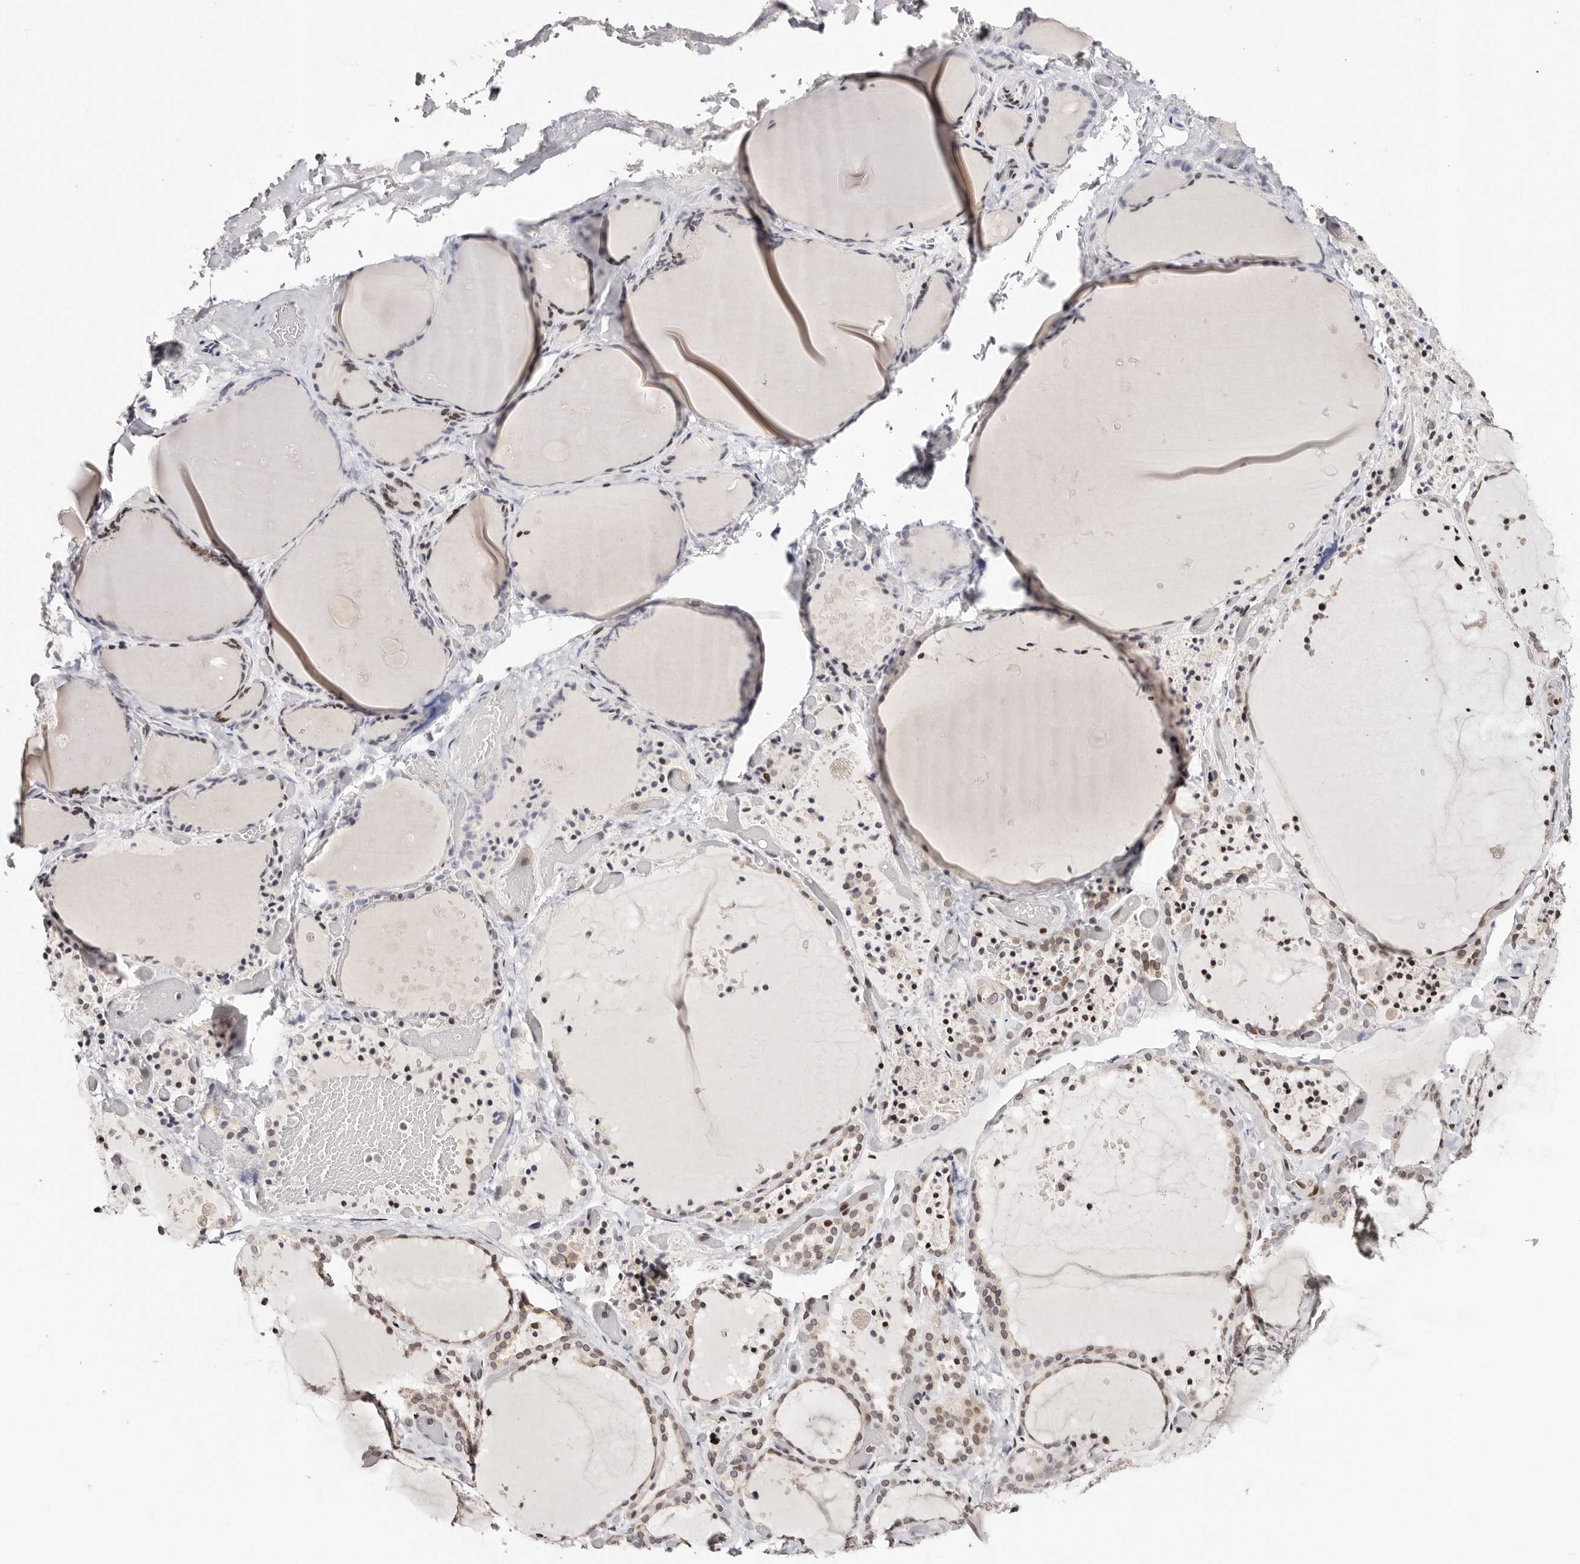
{"staining": {"intensity": "moderate", "quantity": "25%-75%", "location": "nuclear"}, "tissue": "thyroid gland", "cell_type": "Glandular cells", "image_type": "normal", "snomed": [{"axis": "morphology", "description": "Normal tissue, NOS"}, {"axis": "topography", "description": "Thyroid gland"}], "caption": "Thyroid gland stained for a protein demonstrates moderate nuclear positivity in glandular cells. (IHC, brightfield microscopy, high magnification).", "gene": "NUP153", "patient": {"sex": "female", "age": 44}}